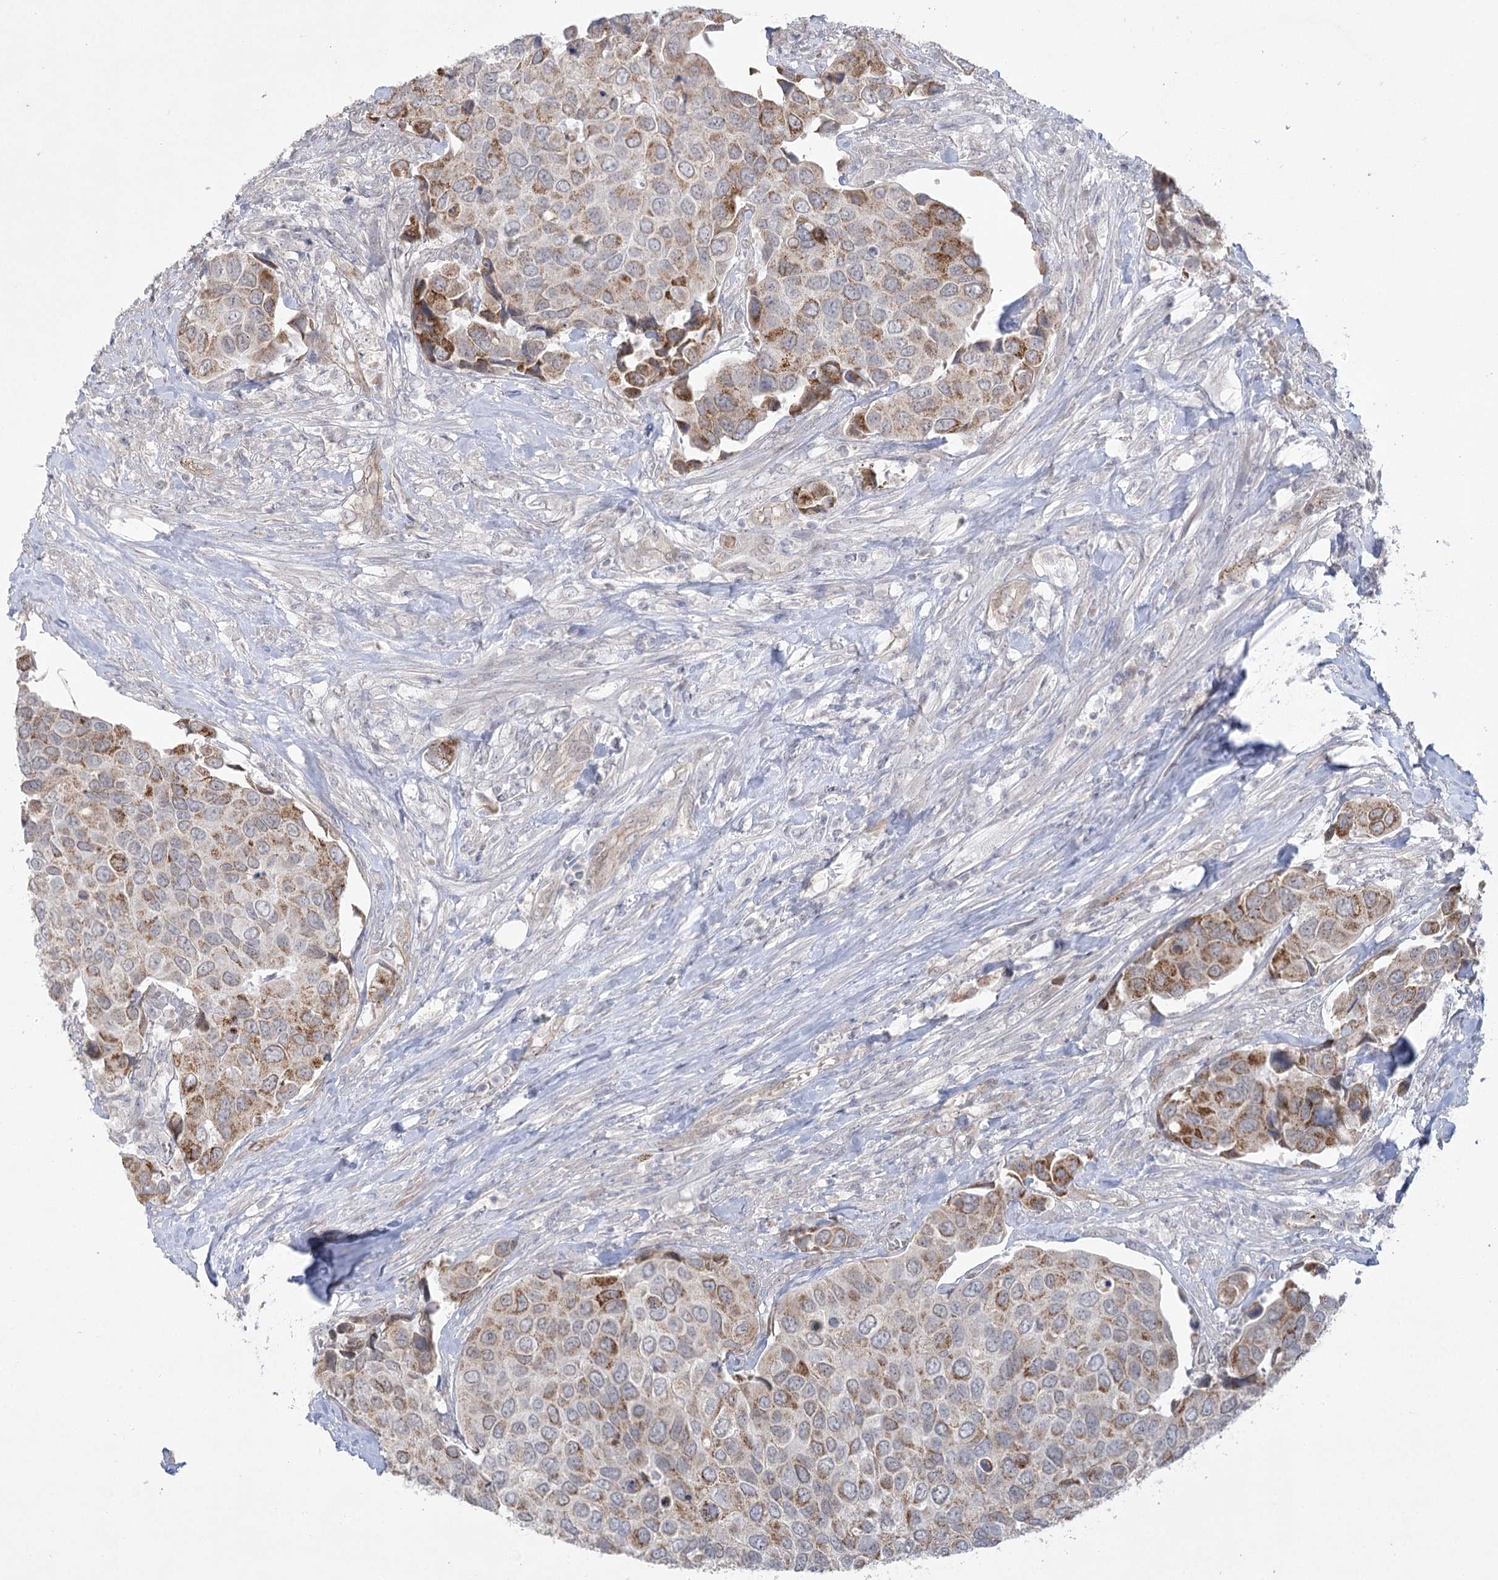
{"staining": {"intensity": "moderate", "quantity": "25%-75%", "location": "cytoplasmic/membranous"}, "tissue": "urothelial cancer", "cell_type": "Tumor cells", "image_type": "cancer", "snomed": [{"axis": "morphology", "description": "Urothelial carcinoma, High grade"}, {"axis": "topography", "description": "Urinary bladder"}], "caption": "Approximately 25%-75% of tumor cells in human urothelial carcinoma (high-grade) display moderate cytoplasmic/membranous protein positivity as visualized by brown immunohistochemical staining.", "gene": "AMTN", "patient": {"sex": "male", "age": 74}}